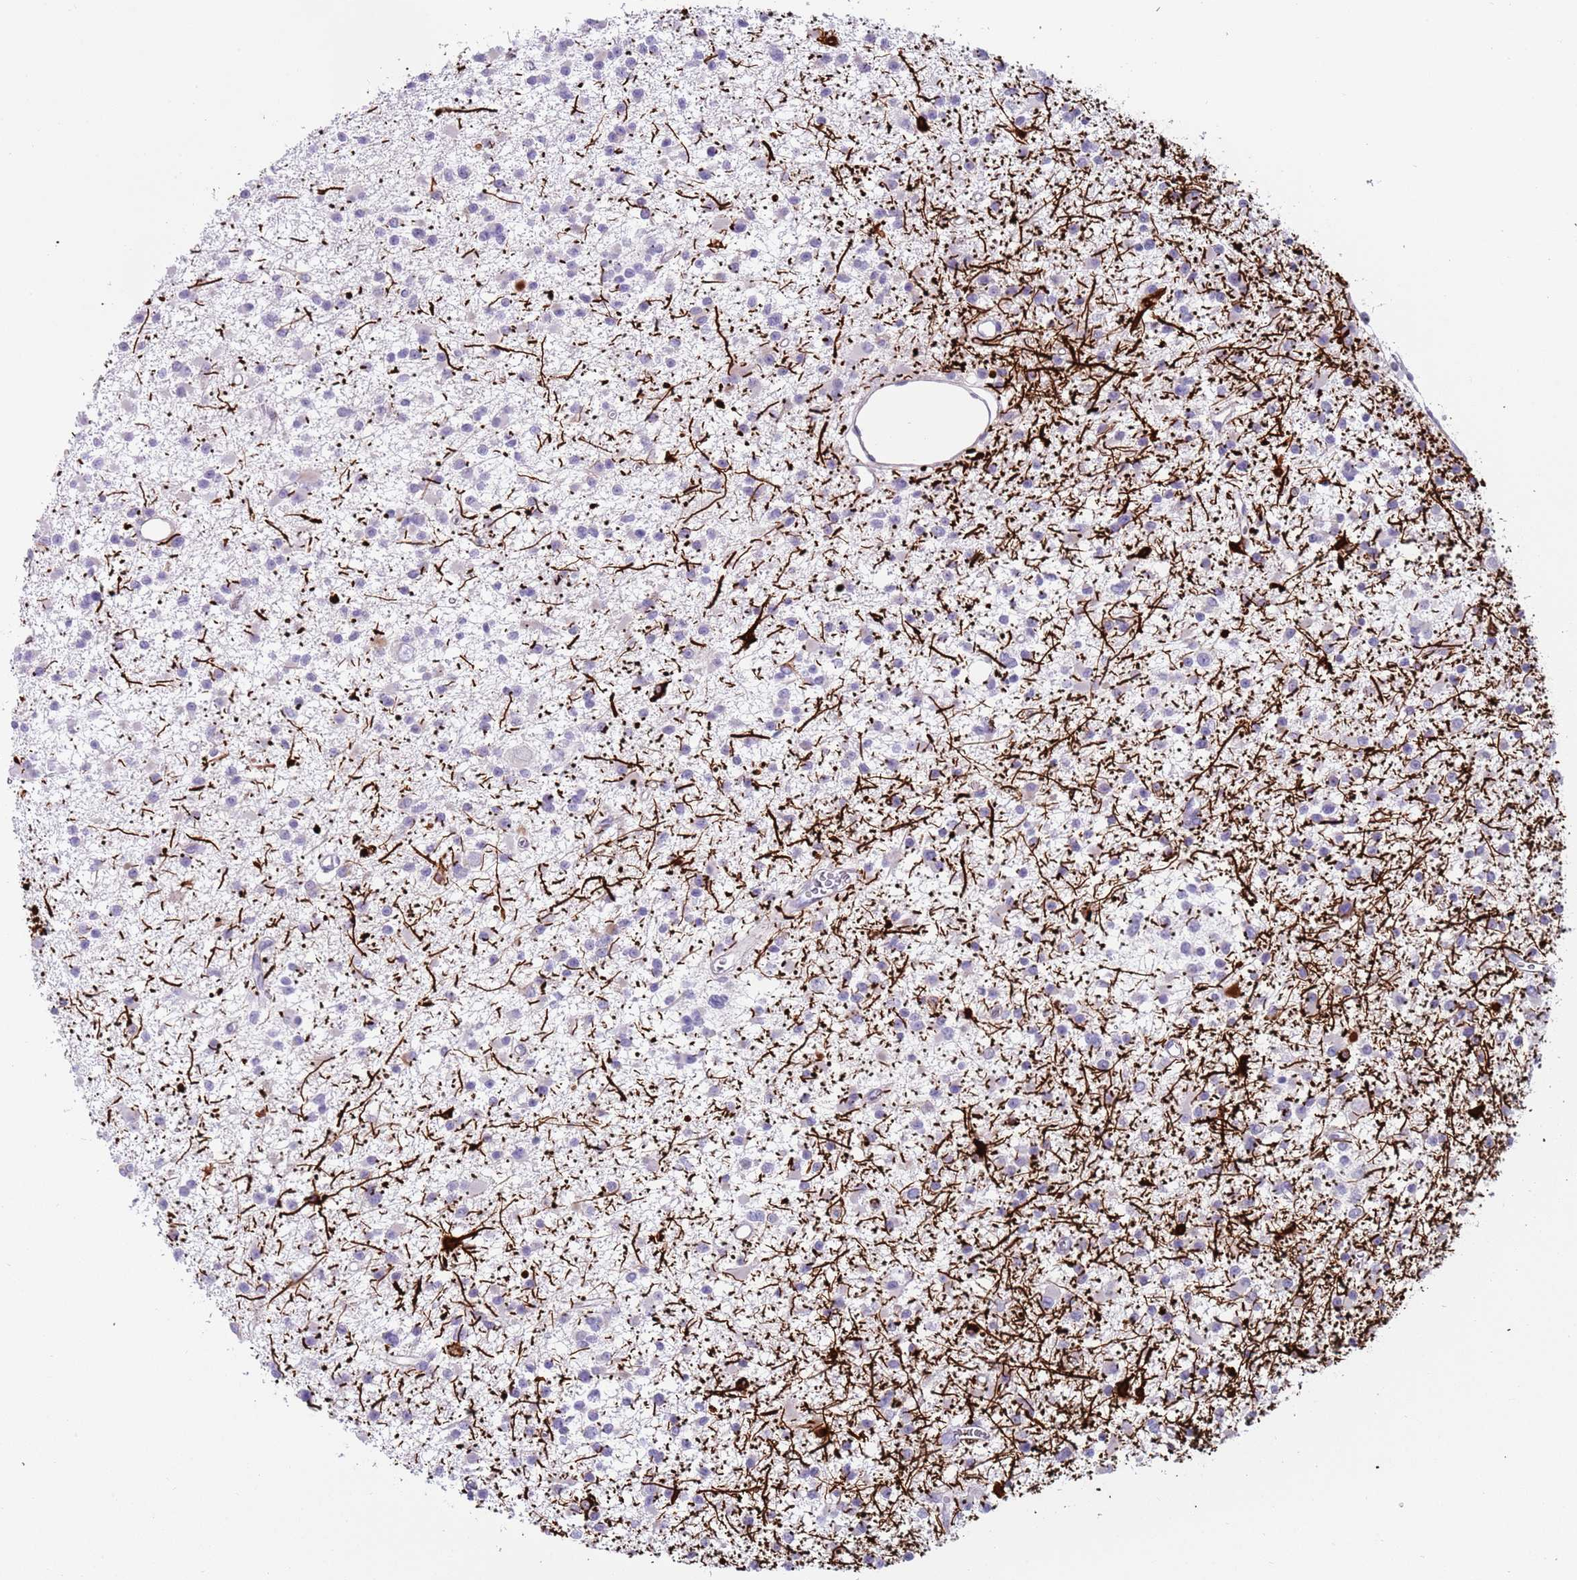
{"staining": {"intensity": "negative", "quantity": "none", "location": "none"}, "tissue": "glioma", "cell_type": "Tumor cells", "image_type": "cancer", "snomed": [{"axis": "morphology", "description": "Glioma, malignant, Low grade"}, {"axis": "topography", "description": "Brain"}], "caption": "Tumor cells are negative for protein expression in human malignant low-grade glioma.", "gene": "LRRN3", "patient": {"sex": "female", "age": 22}}